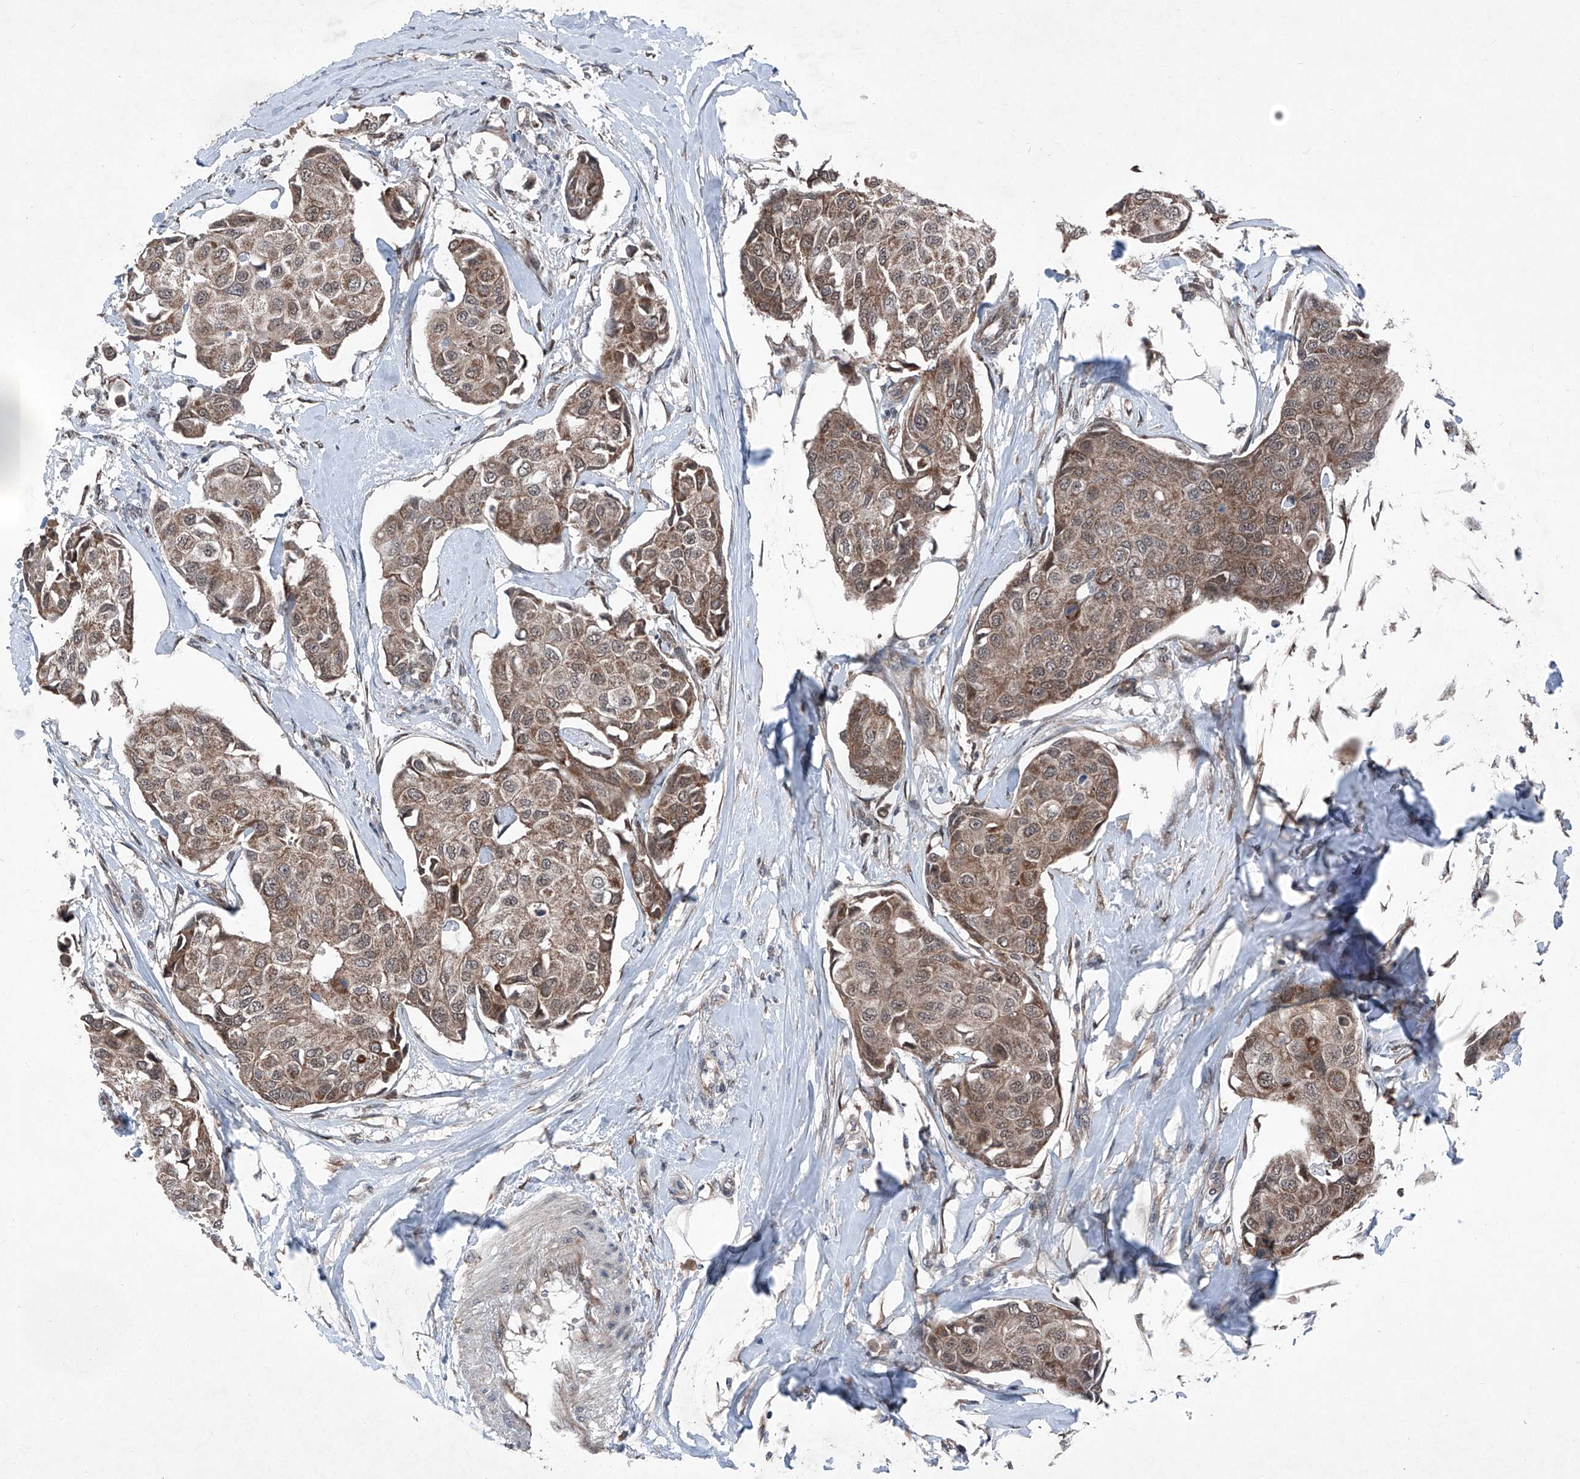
{"staining": {"intensity": "moderate", "quantity": ">75%", "location": "cytoplasmic/membranous"}, "tissue": "breast cancer", "cell_type": "Tumor cells", "image_type": "cancer", "snomed": [{"axis": "morphology", "description": "Duct carcinoma"}, {"axis": "topography", "description": "Breast"}], "caption": "An immunohistochemistry (IHC) image of tumor tissue is shown. Protein staining in brown labels moderate cytoplasmic/membranous positivity in breast cancer within tumor cells.", "gene": "COA7", "patient": {"sex": "female", "age": 80}}